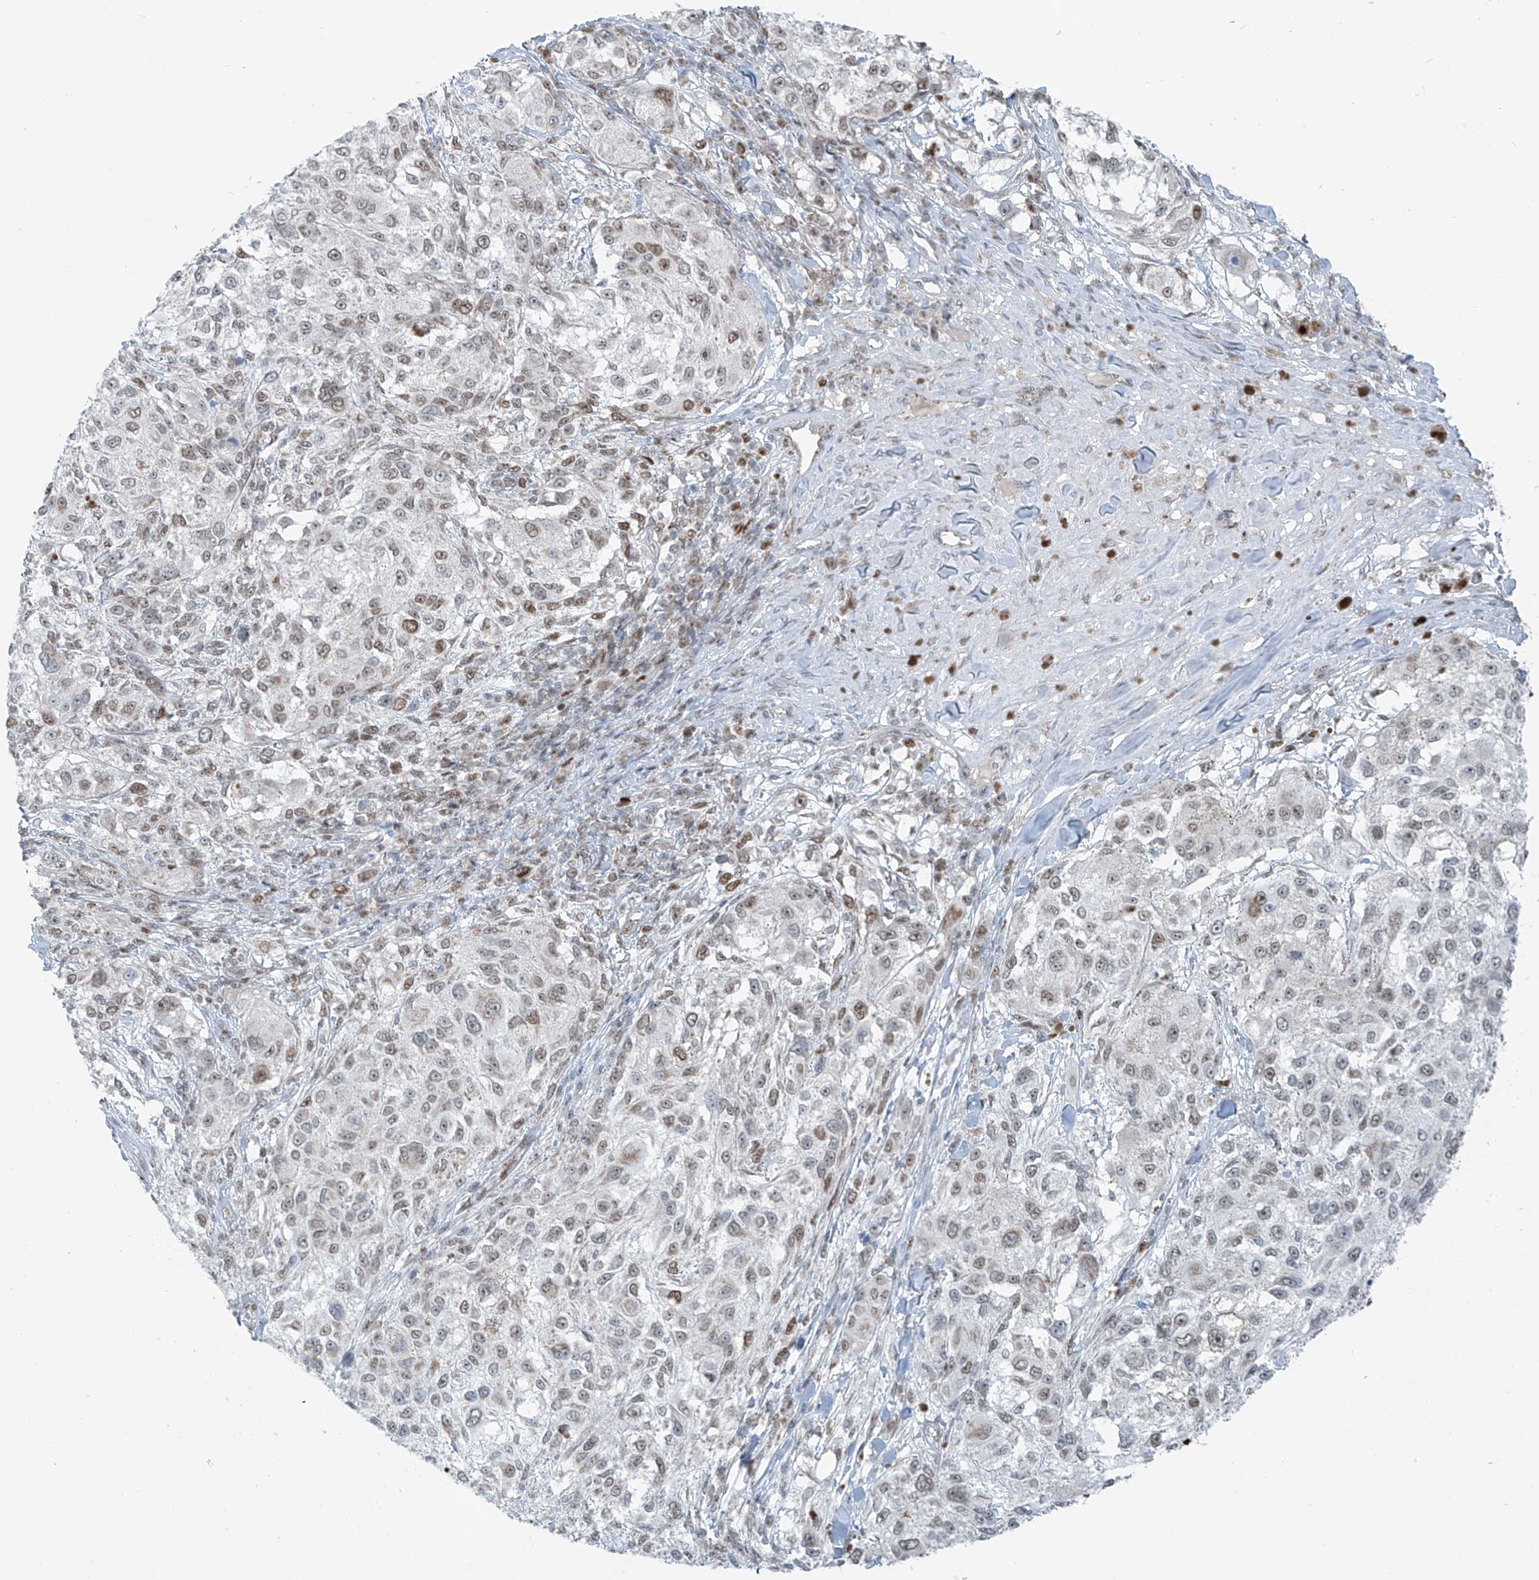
{"staining": {"intensity": "weak", "quantity": "25%-75%", "location": "nuclear"}, "tissue": "melanoma", "cell_type": "Tumor cells", "image_type": "cancer", "snomed": [{"axis": "morphology", "description": "Necrosis, NOS"}, {"axis": "morphology", "description": "Malignant melanoma, NOS"}, {"axis": "topography", "description": "Skin"}], "caption": "Melanoma stained for a protein (brown) reveals weak nuclear positive expression in approximately 25%-75% of tumor cells.", "gene": "WRNIP1", "patient": {"sex": "female", "age": 87}}